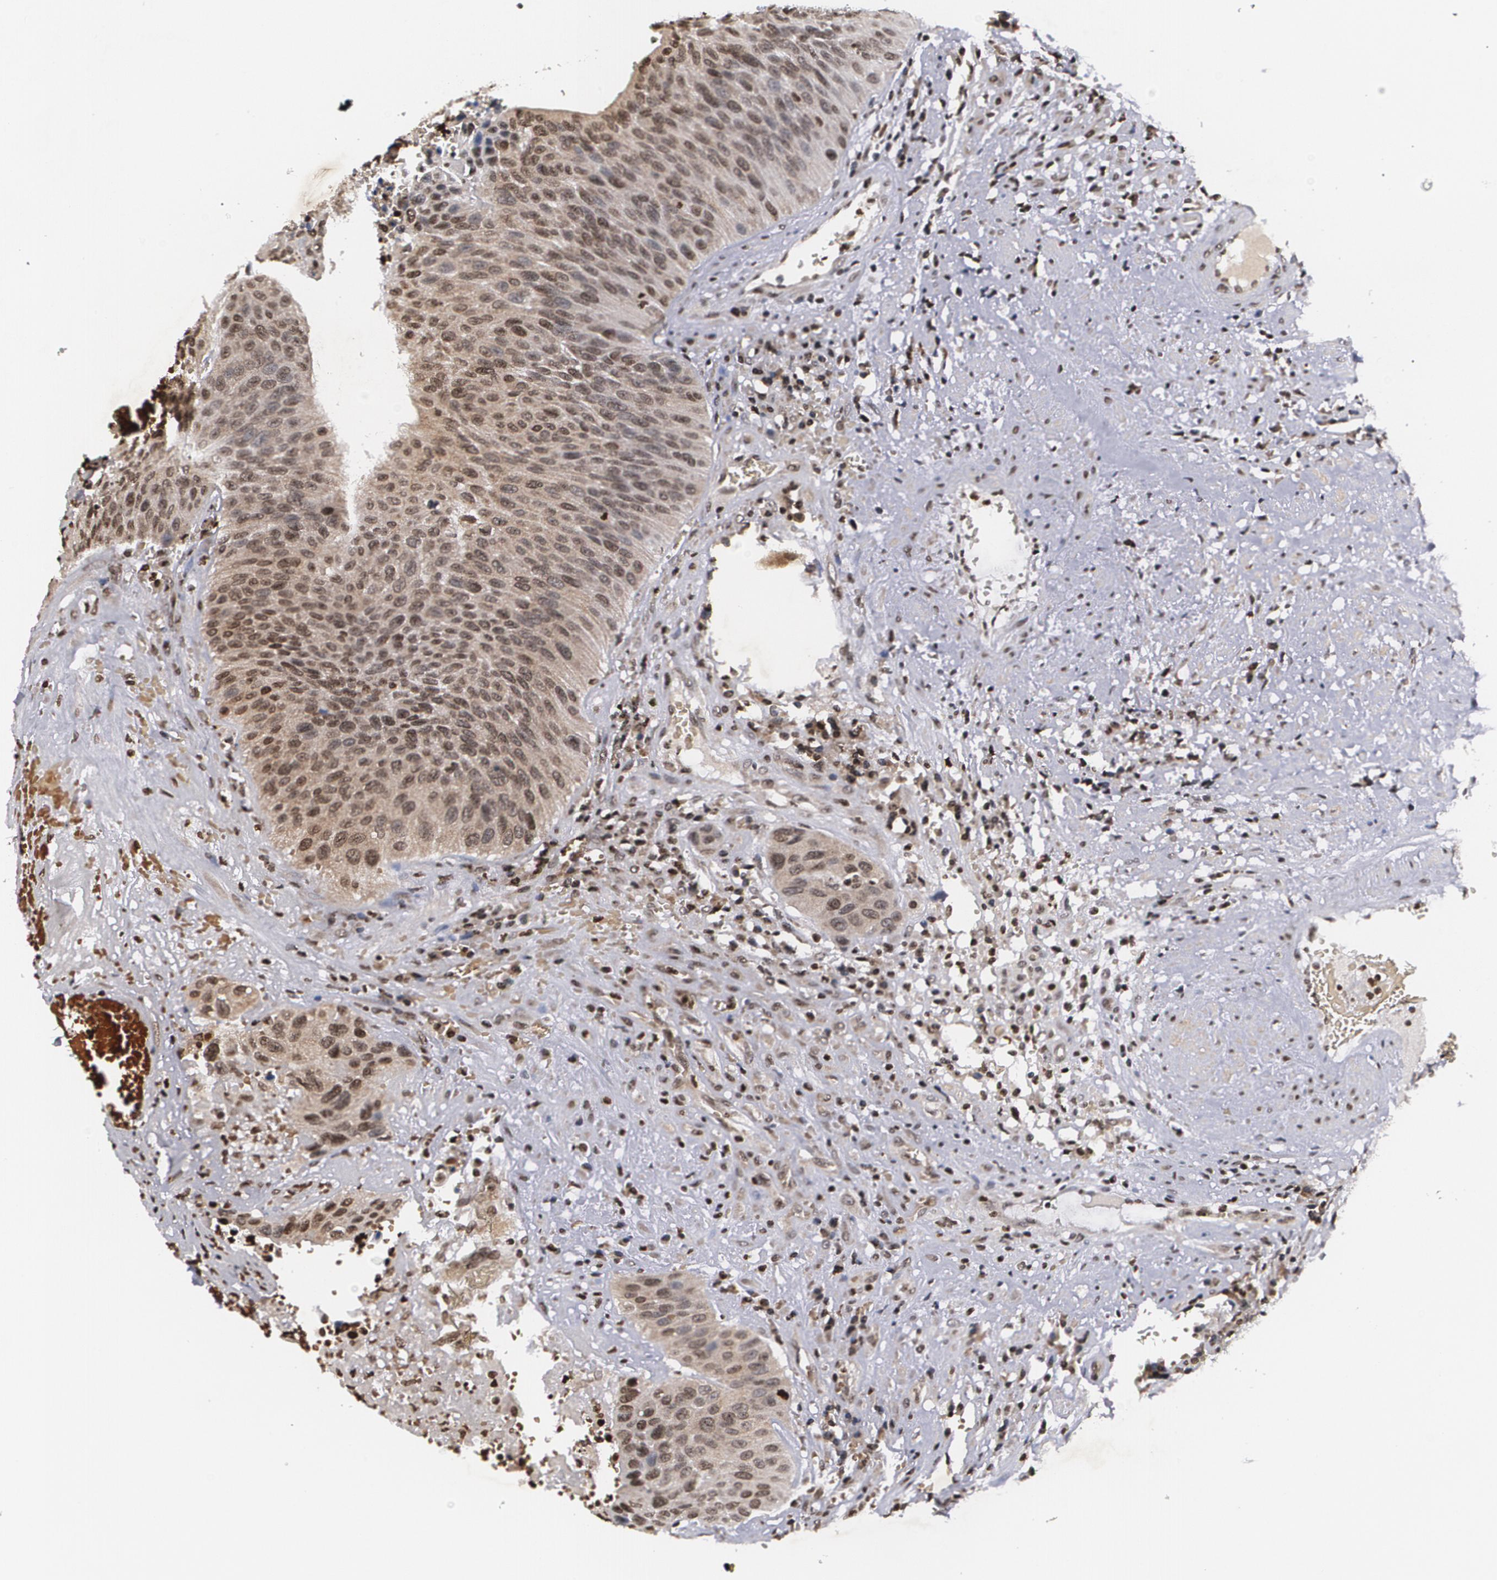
{"staining": {"intensity": "moderate", "quantity": ">75%", "location": "cytoplasmic/membranous,nuclear"}, "tissue": "urothelial cancer", "cell_type": "Tumor cells", "image_type": "cancer", "snomed": [{"axis": "morphology", "description": "Urothelial carcinoma, High grade"}, {"axis": "topography", "description": "Urinary bladder"}], "caption": "Urothelial carcinoma (high-grade) stained for a protein (brown) demonstrates moderate cytoplasmic/membranous and nuclear positive positivity in about >75% of tumor cells.", "gene": "MVP", "patient": {"sex": "male", "age": 66}}